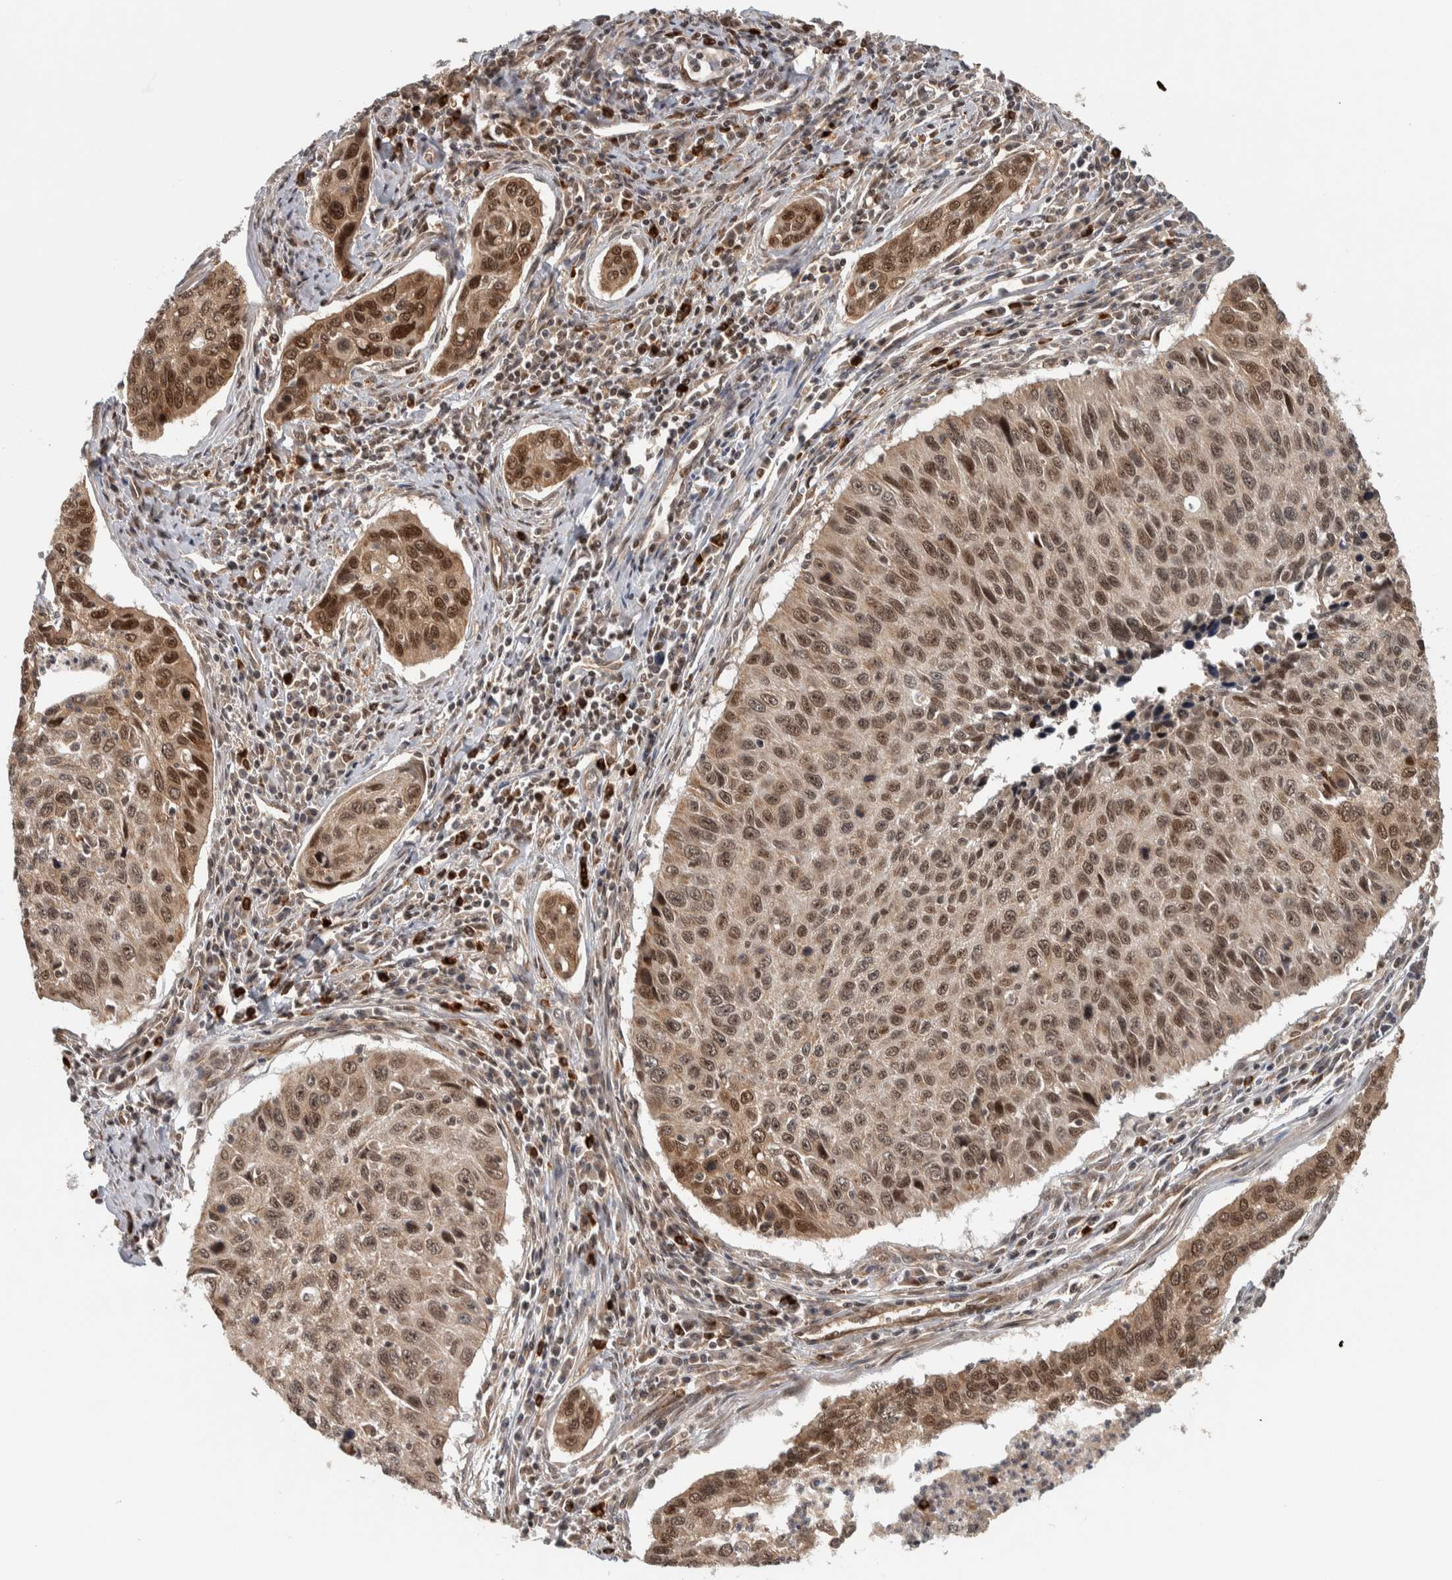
{"staining": {"intensity": "strong", "quantity": ">75%", "location": "cytoplasmic/membranous,nuclear"}, "tissue": "cervical cancer", "cell_type": "Tumor cells", "image_type": "cancer", "snomed": [{"axis": "morphology", "description": "Squamous cell carcinoma, NOS"}, {"axis": "topography", "description": "Cervix"}], "caption": "Squamous cell carcinoma (cervical) tissue exhibits strong cytoplasmic/membranous and nuclear positivity in approximately >75% of tumor cells (IHC, brightfield microscopy, high magnification).", "gene": "RPS6KA4", "patient": {"sex": "female", "age": 53}}